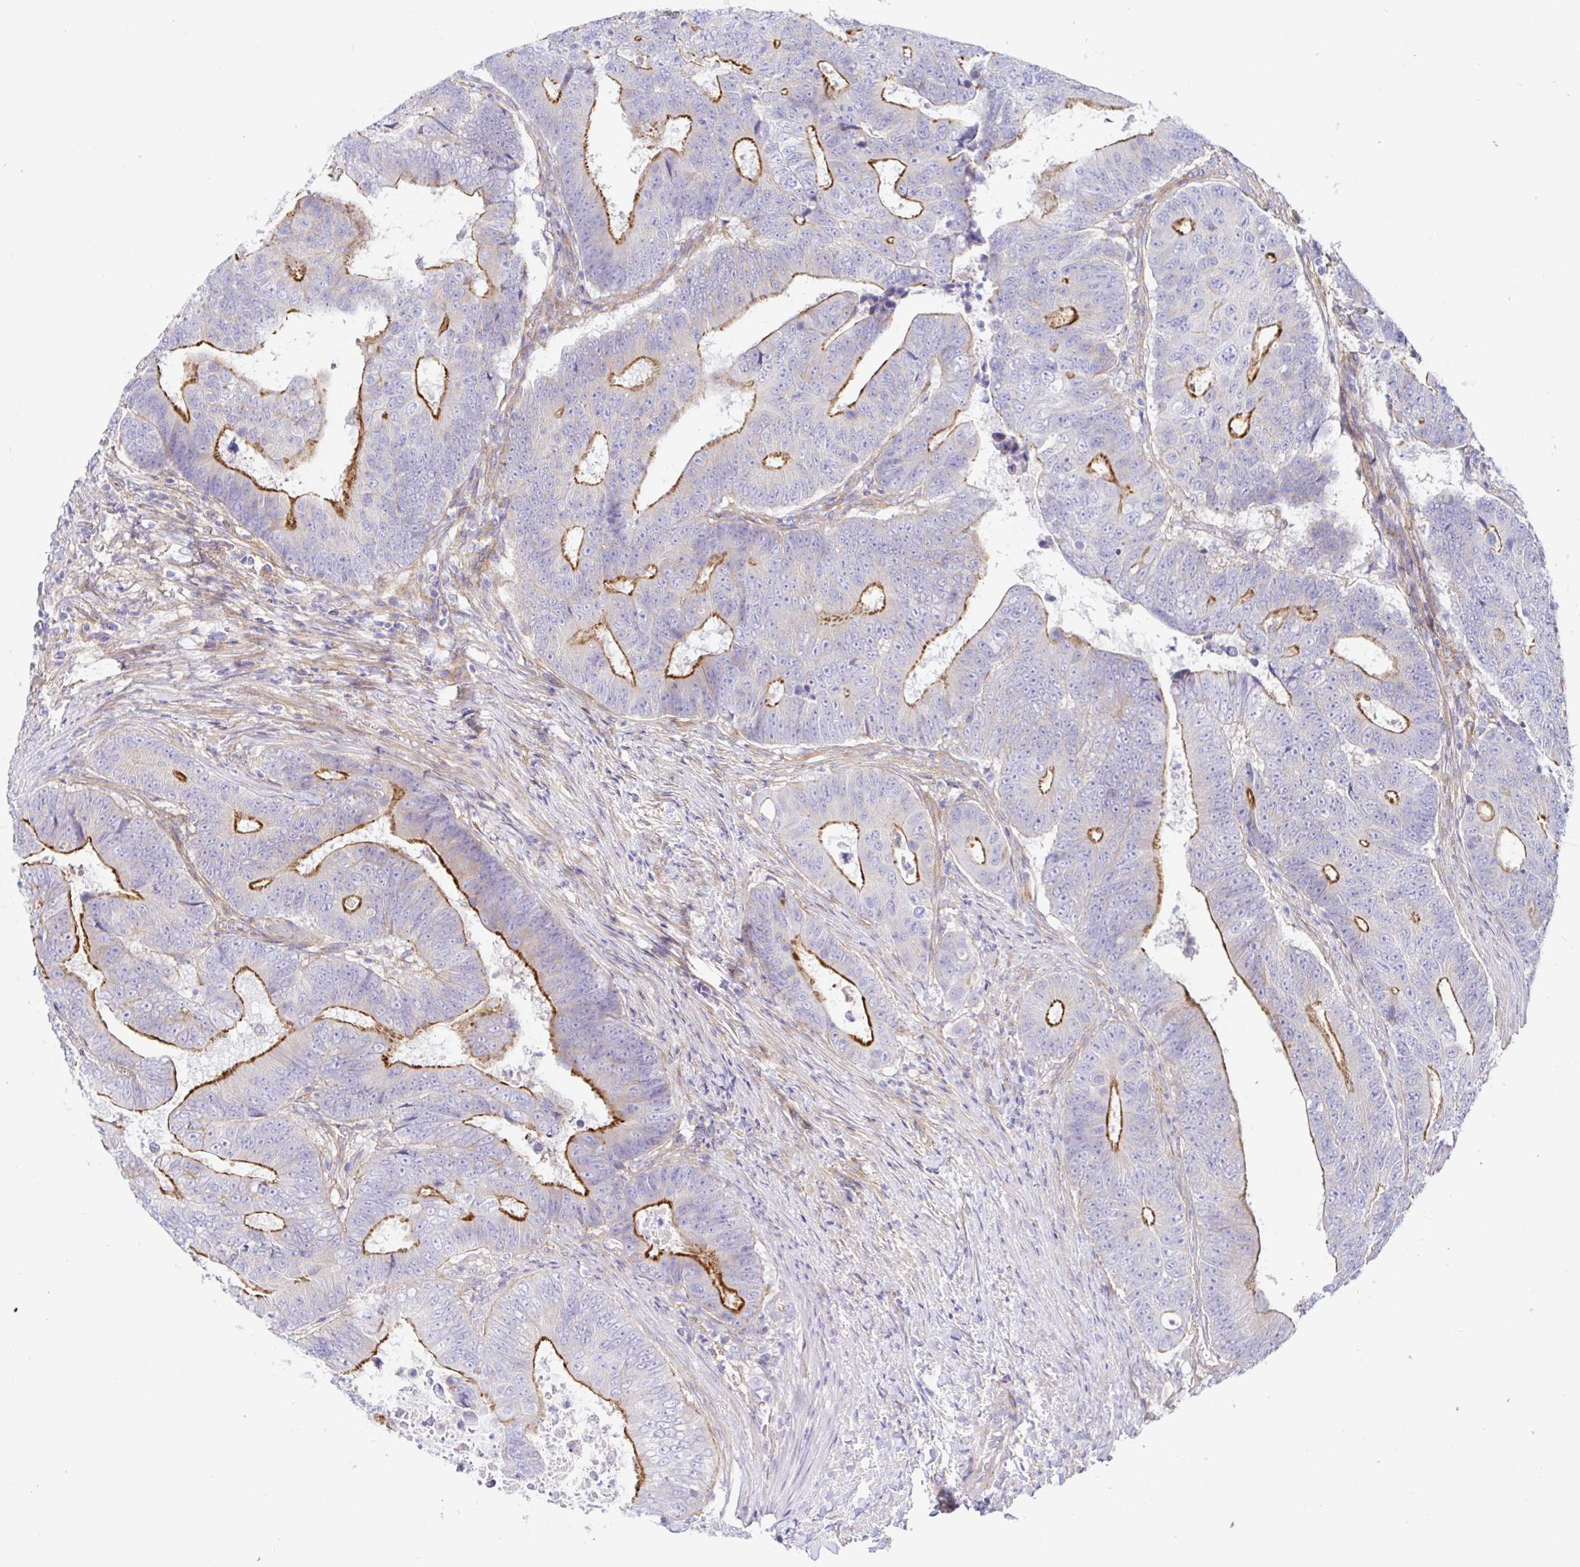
{"staining": {"intensity": "strong", "quantity": "<25%", "location": "cytoplasmic/membranous"}, "tissue": "colorectal cancer", "cell_type": "Tumor cells", "image_type": "cancer", "snomed": [{"axis": "morphology", "description": "Adenocarcinoma, NOS"}, {"axis": "topography", "description": "Colon"}], "caption": "Protein staining of colorectal cancer (adenocarcinoma) tissue shows strong cytoplasmic/membranous expression in approximately <25% of tumor cells.", "gene": "ARL4D", "patient": {"sex": "female", "age": 48}}